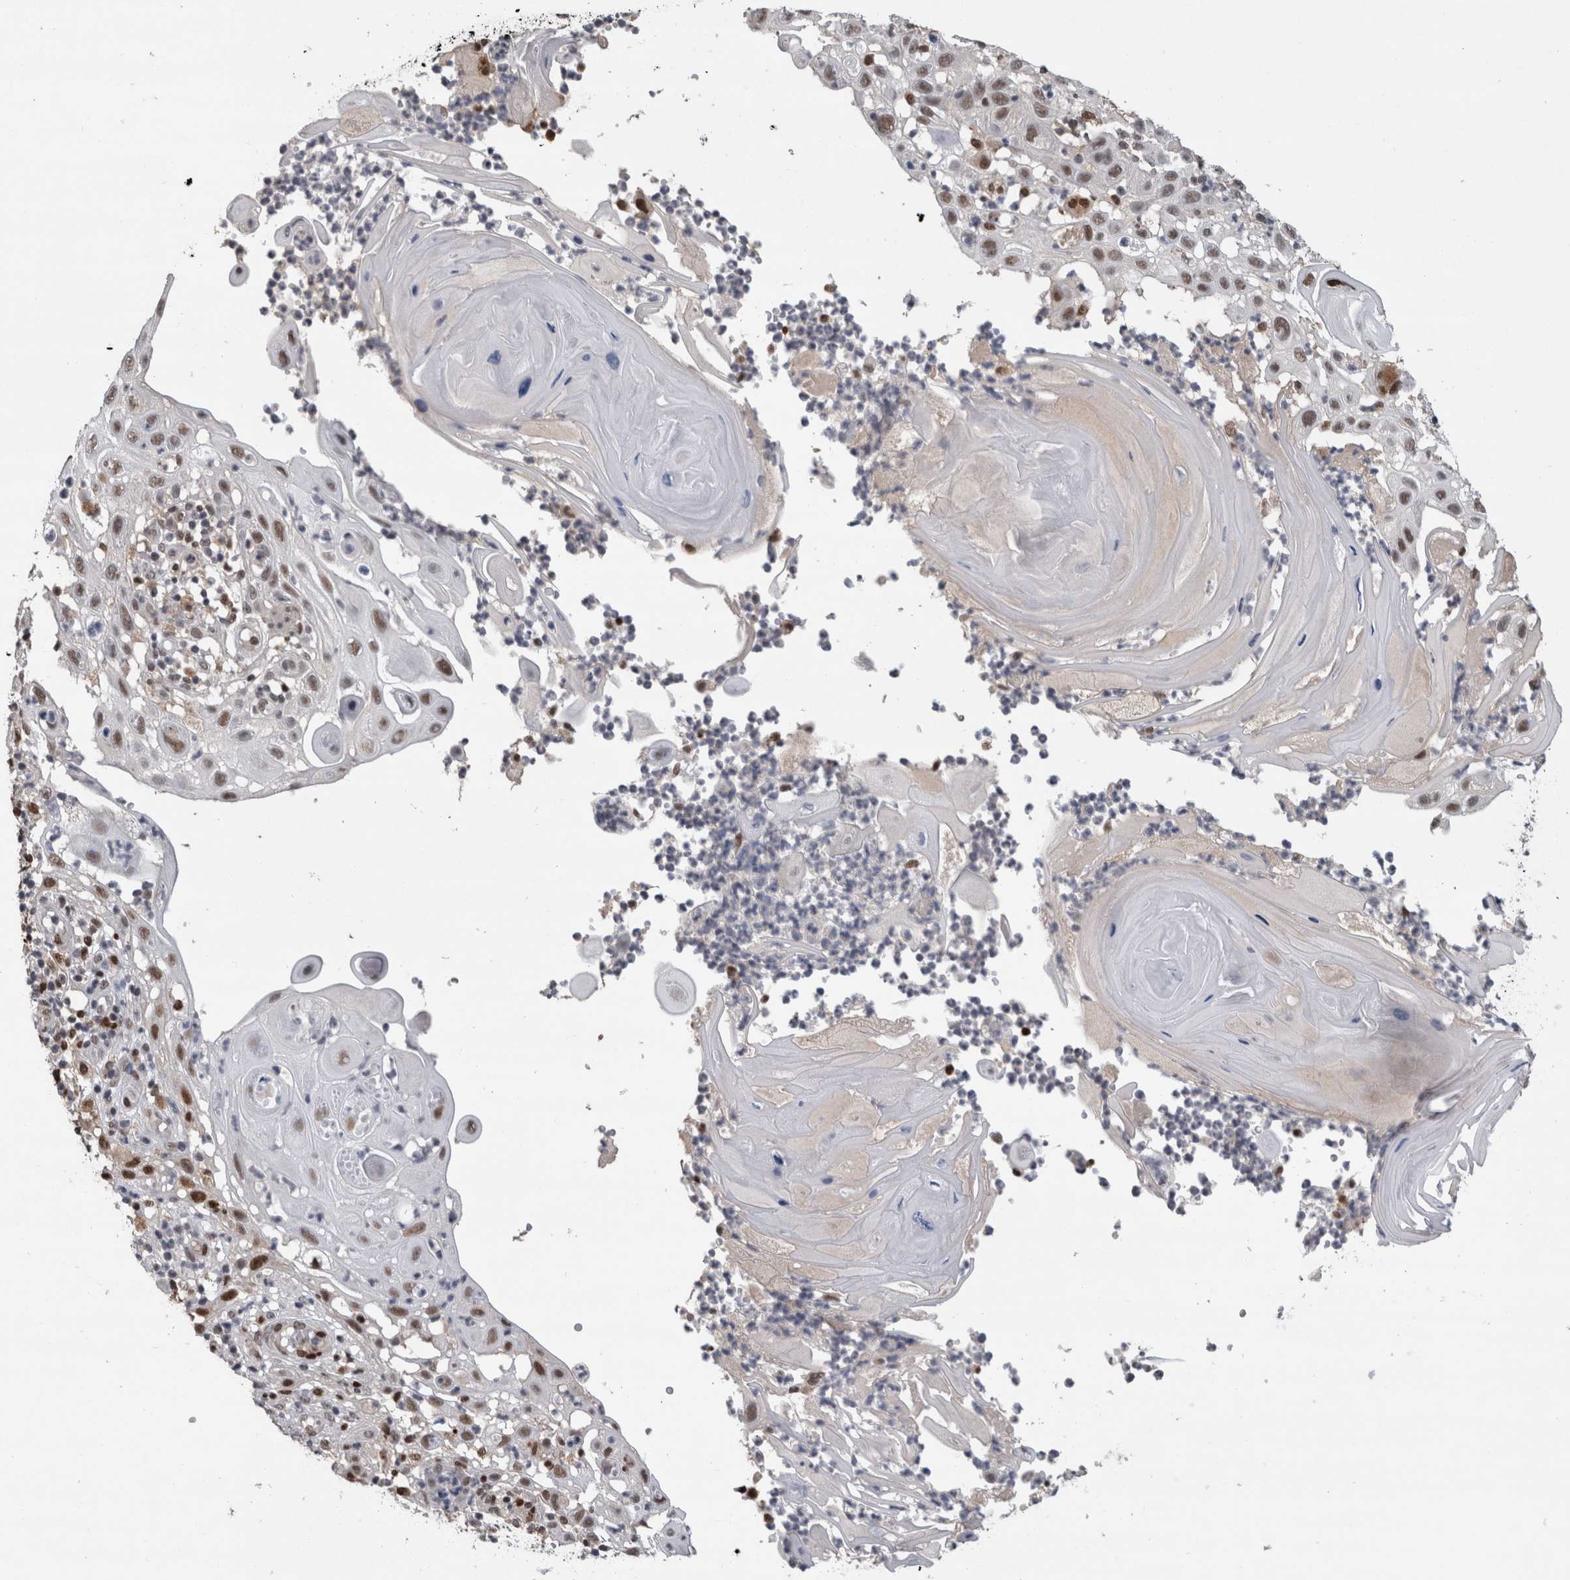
{"staining": {"intensity": "moderate", "quantity": ">75%", "location": "nuclear"}, "tissue": "skin cancer", "cell_type": "Tumor cells", "image_type": "cancer", "snomed": [{"axis": "morphology", "description": "Normal tissue, NOS"}, {"axis": "morphology", "description": "Squamous cell carcinoma, NOS"}, {"axis": "topography", "description": "Skin"}], "caption": "DAB (3,3'-diaminobenzidine) immunohistochemical staining of skin cancer (squamous cell carcinoma) displays moderate nuclear protein expression in approximately >75% of tumor cells. Nuclei are stained in blue.", "gene": "POLD2", "patient": {"sex": "female", "age": 96}}